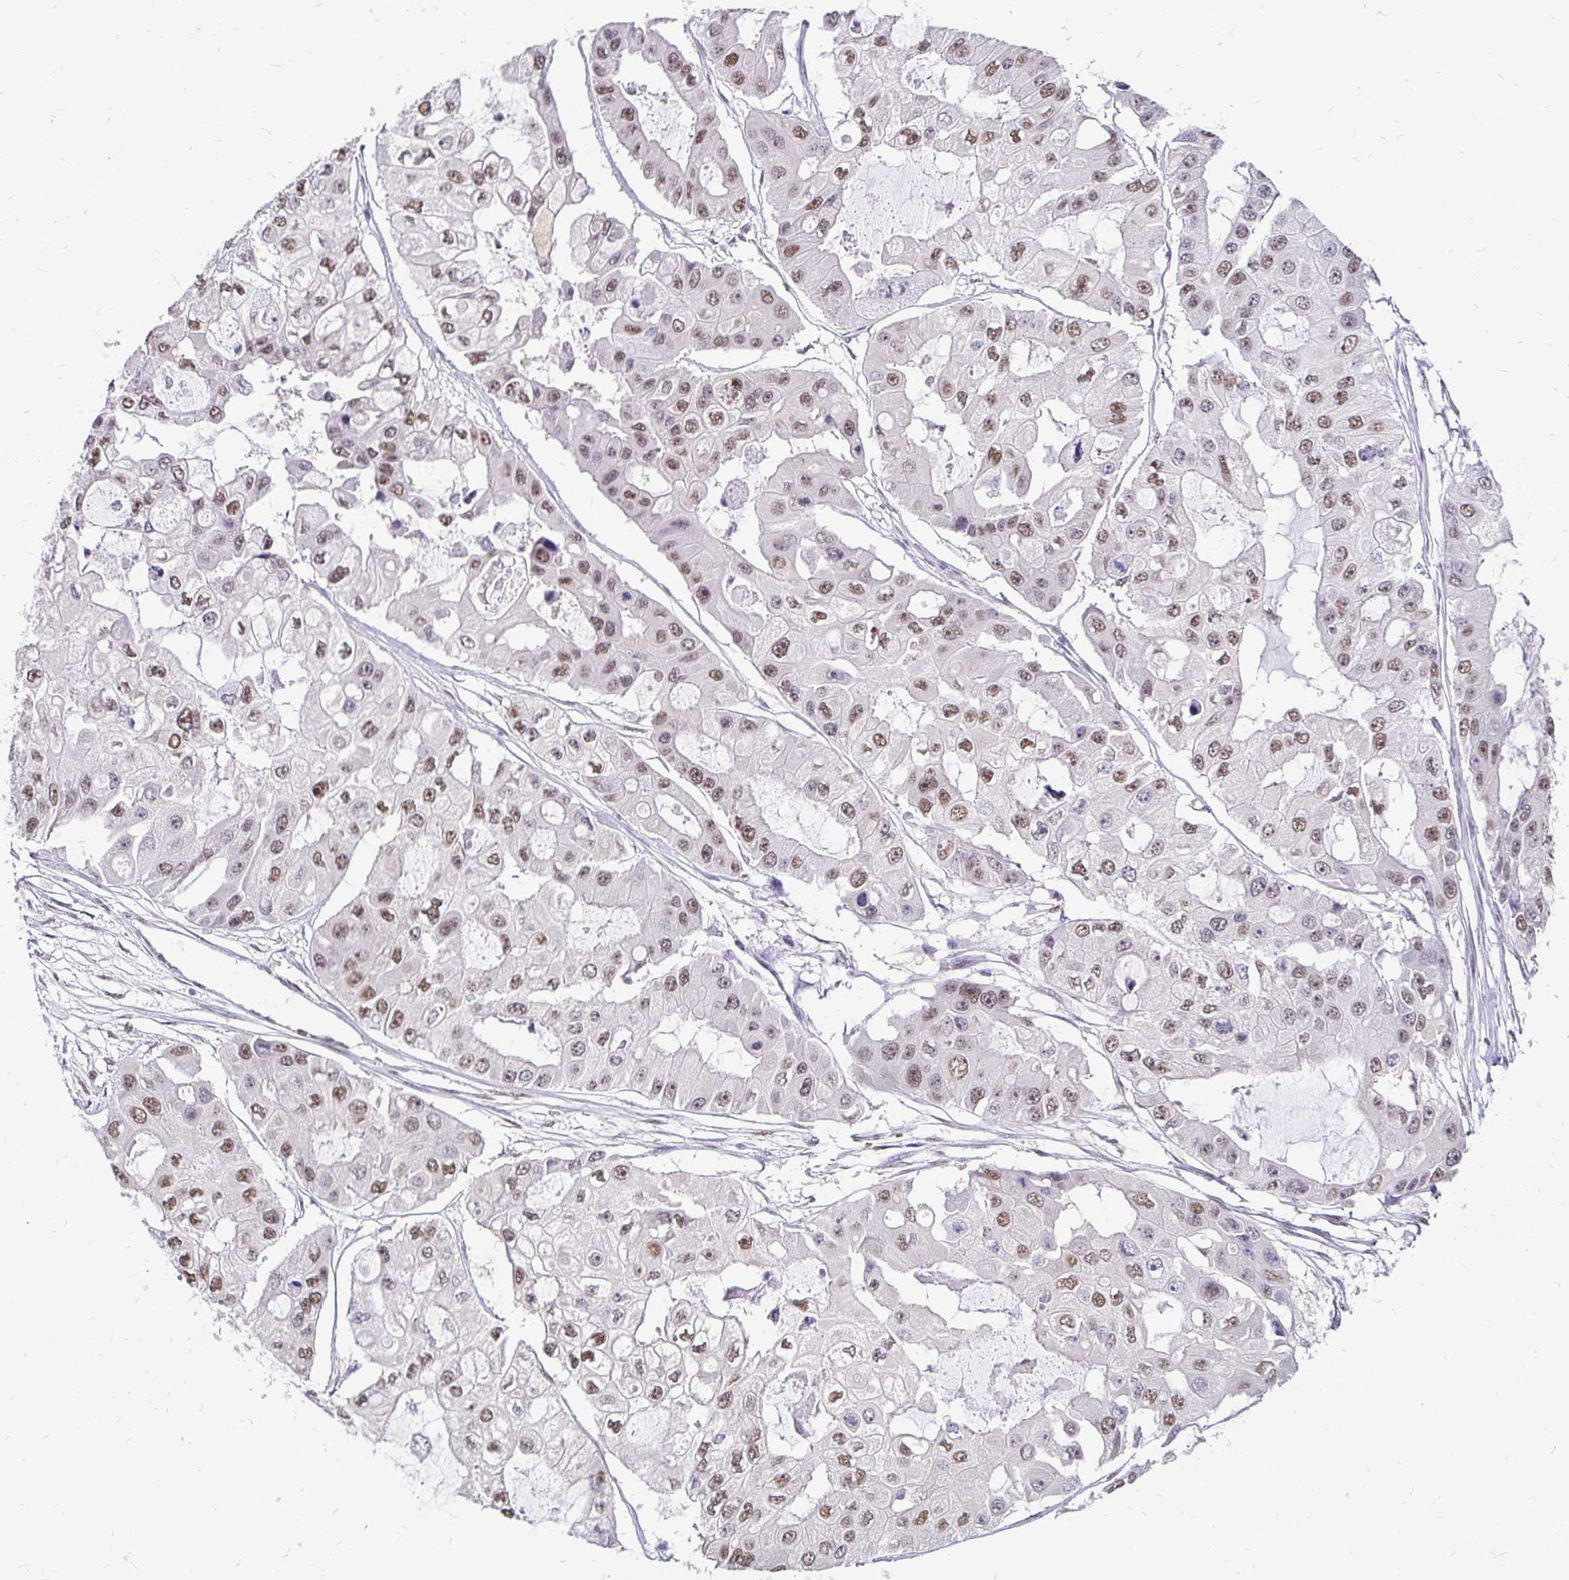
{"staining": {"intensity": "moderate", "quantity": ">75%", "location": "nuclear"}, "tissue": "ovarian cancer", "cell_type": "Tumor cells", "image_type": "cancer", "snomed": [{"axis": "morphology", "description": "Cystadenocarcinoma, serous, NOS"}, {"axis": "topography", "description": "Ovary"}], "caption": "Brown immunohistochemical staining in ovarian cancer (serous cystadenocarcinoma) shows moderate nuclear expression in approximately >75% of tumor cells.", "gene": "RIMS4", "patient": {"sex": "female", "age": 56}}